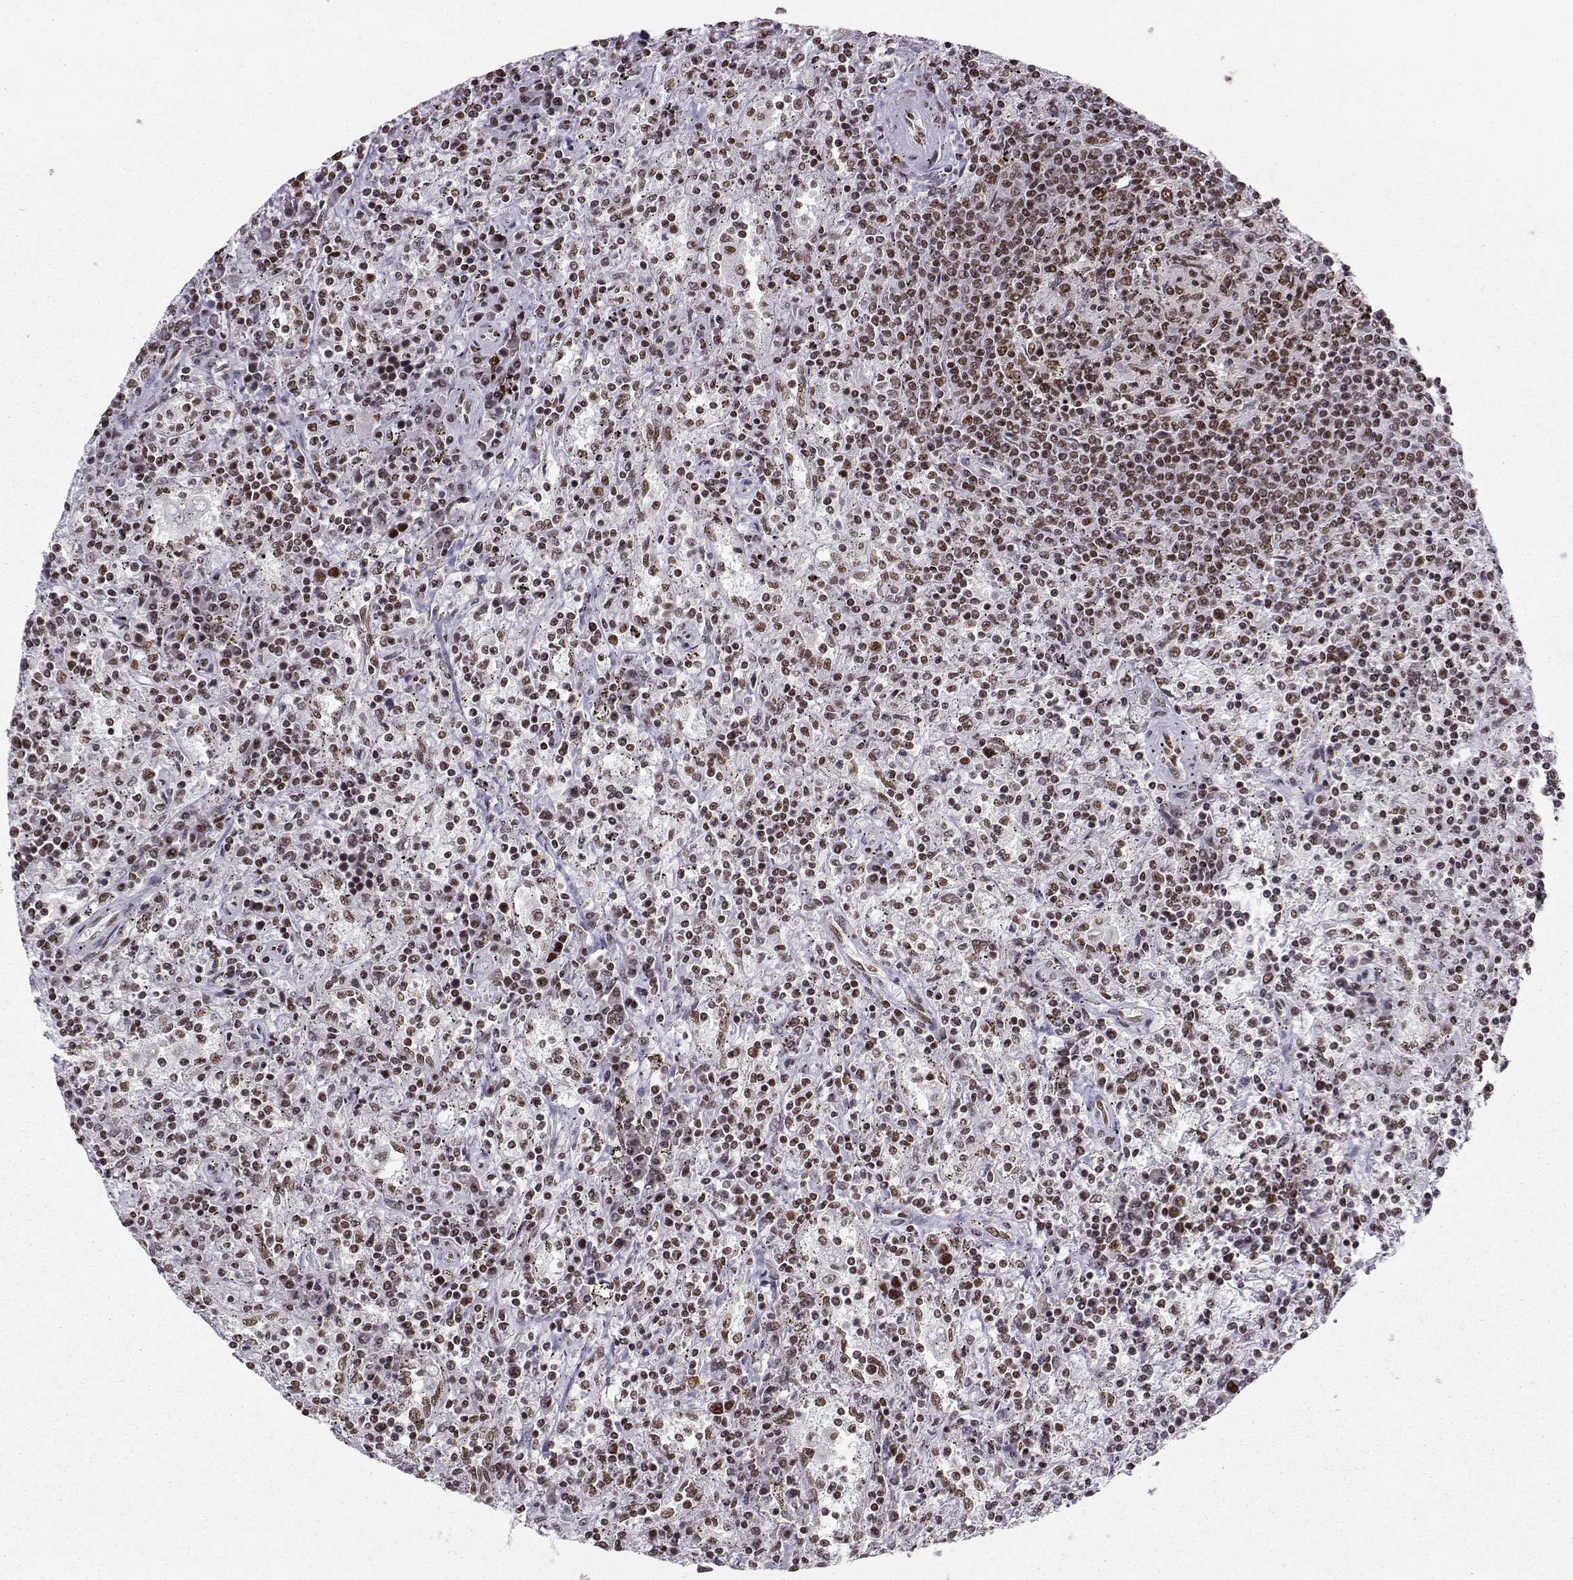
{"staining": {"intensity": "negative", "quantity": "none", "location": "none"}, "tissue": "lymphoma", "cell_type": "Tumor cells", "image_type": "cancer", "snomed": [{"axis": "morphology", "description": "Malignant lymphoma, non-Hodgkin's type, Low grade"}, {"axis": "topography", "description": "Spleen"}], "caption": "Immunohistochemical staining of human malignant lymphoma, non-Hodgkin's type (low-grade) reveals no significant expression in tumor cells.", "gene": "SNRPB2", "patient": {"sex": "male", "age": 62}}